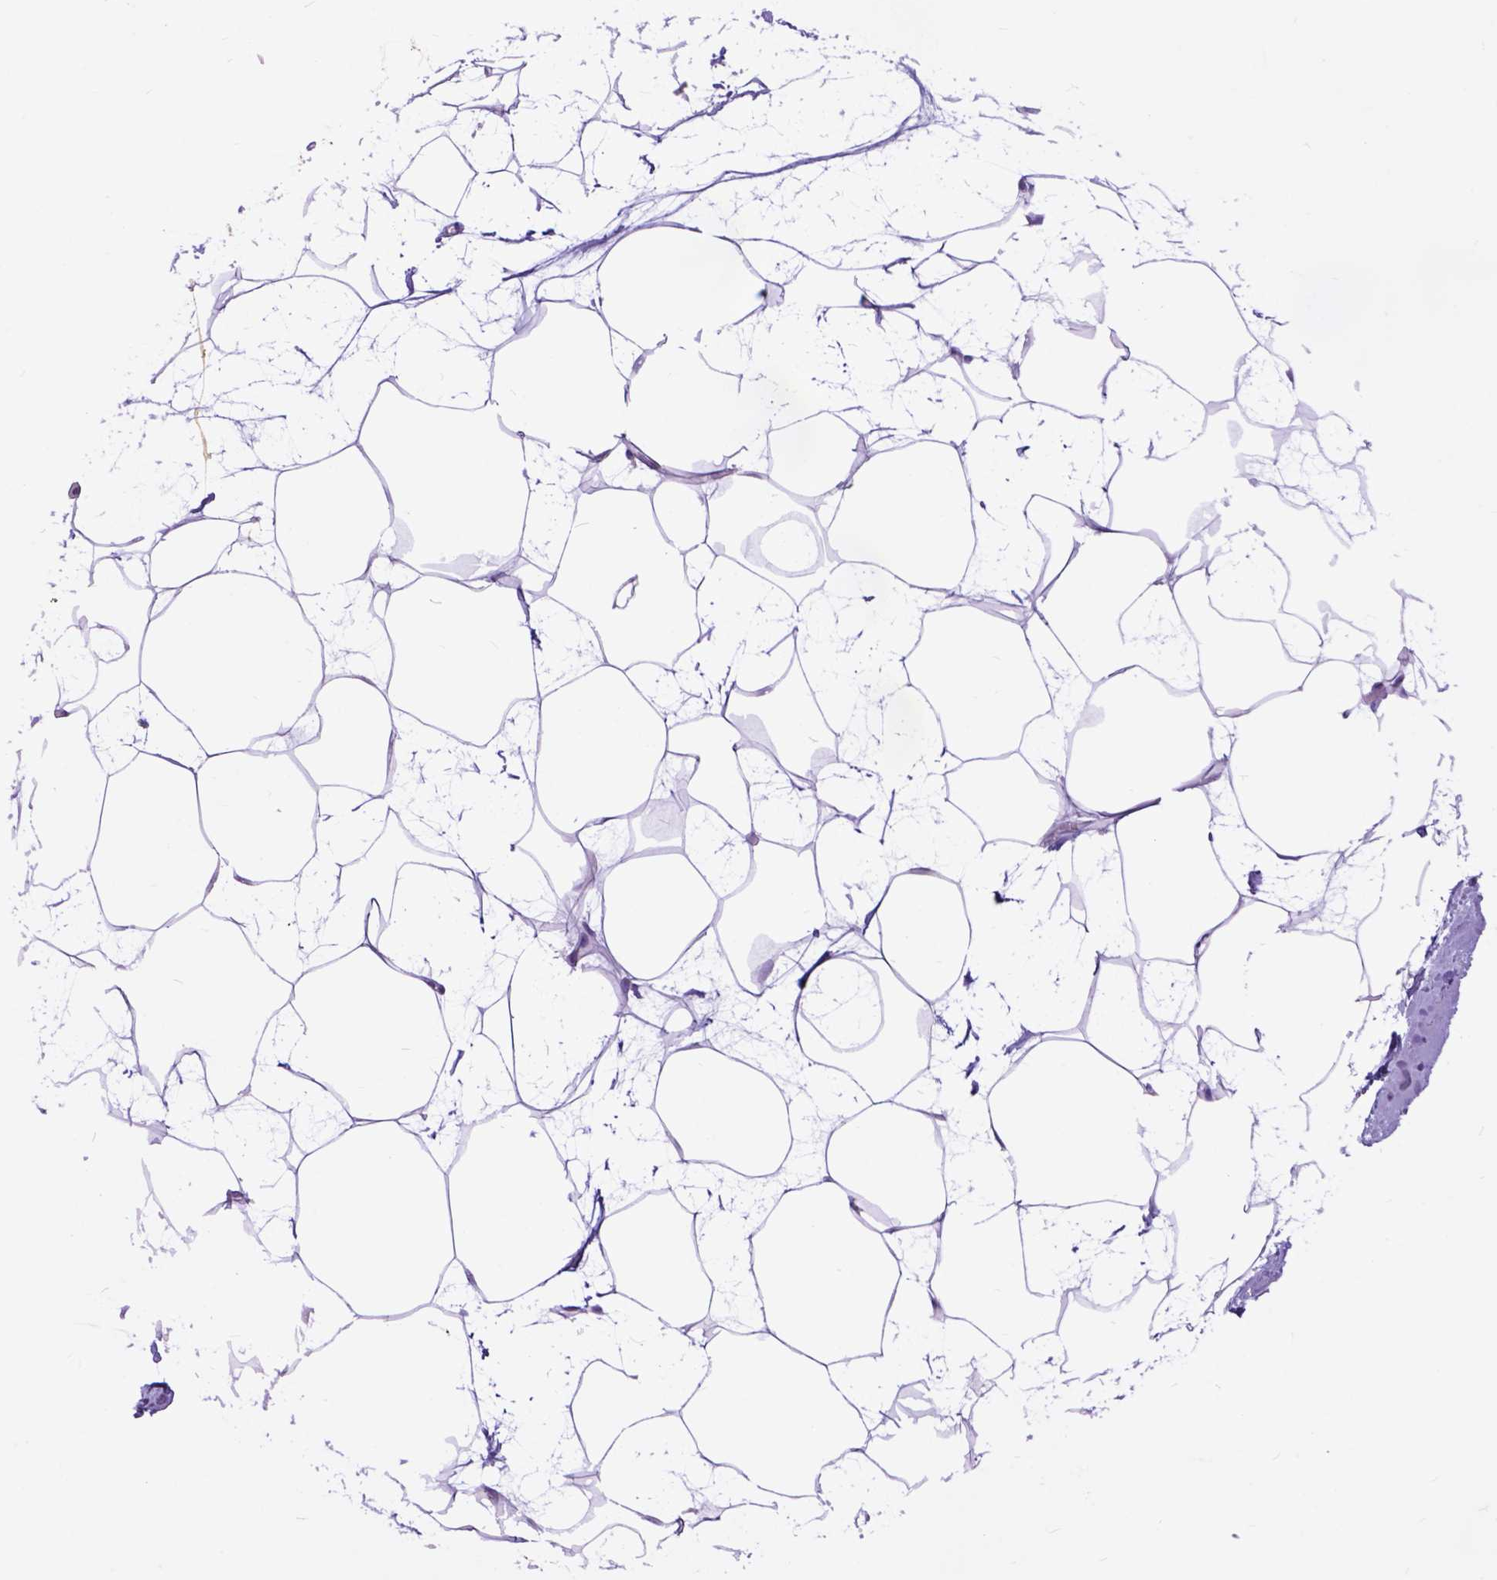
{"staining": {"intensity": "negative", "quantity": "none", "location": "none"}, "tissue": "breast", "cell_type": "Adipocytes", "image_type": "normal", "snomed": [{"axis": "morphology", "description": "Normal tissue, NOS"}, {"axis": "topography", "description": "Breast"}], "caption": "This is an immunohistochemistry micrograph of benign human breast. There is no expression in adipocytes.", "gene": "RAB25", "patient": {"sex": "female", "age": 45}}